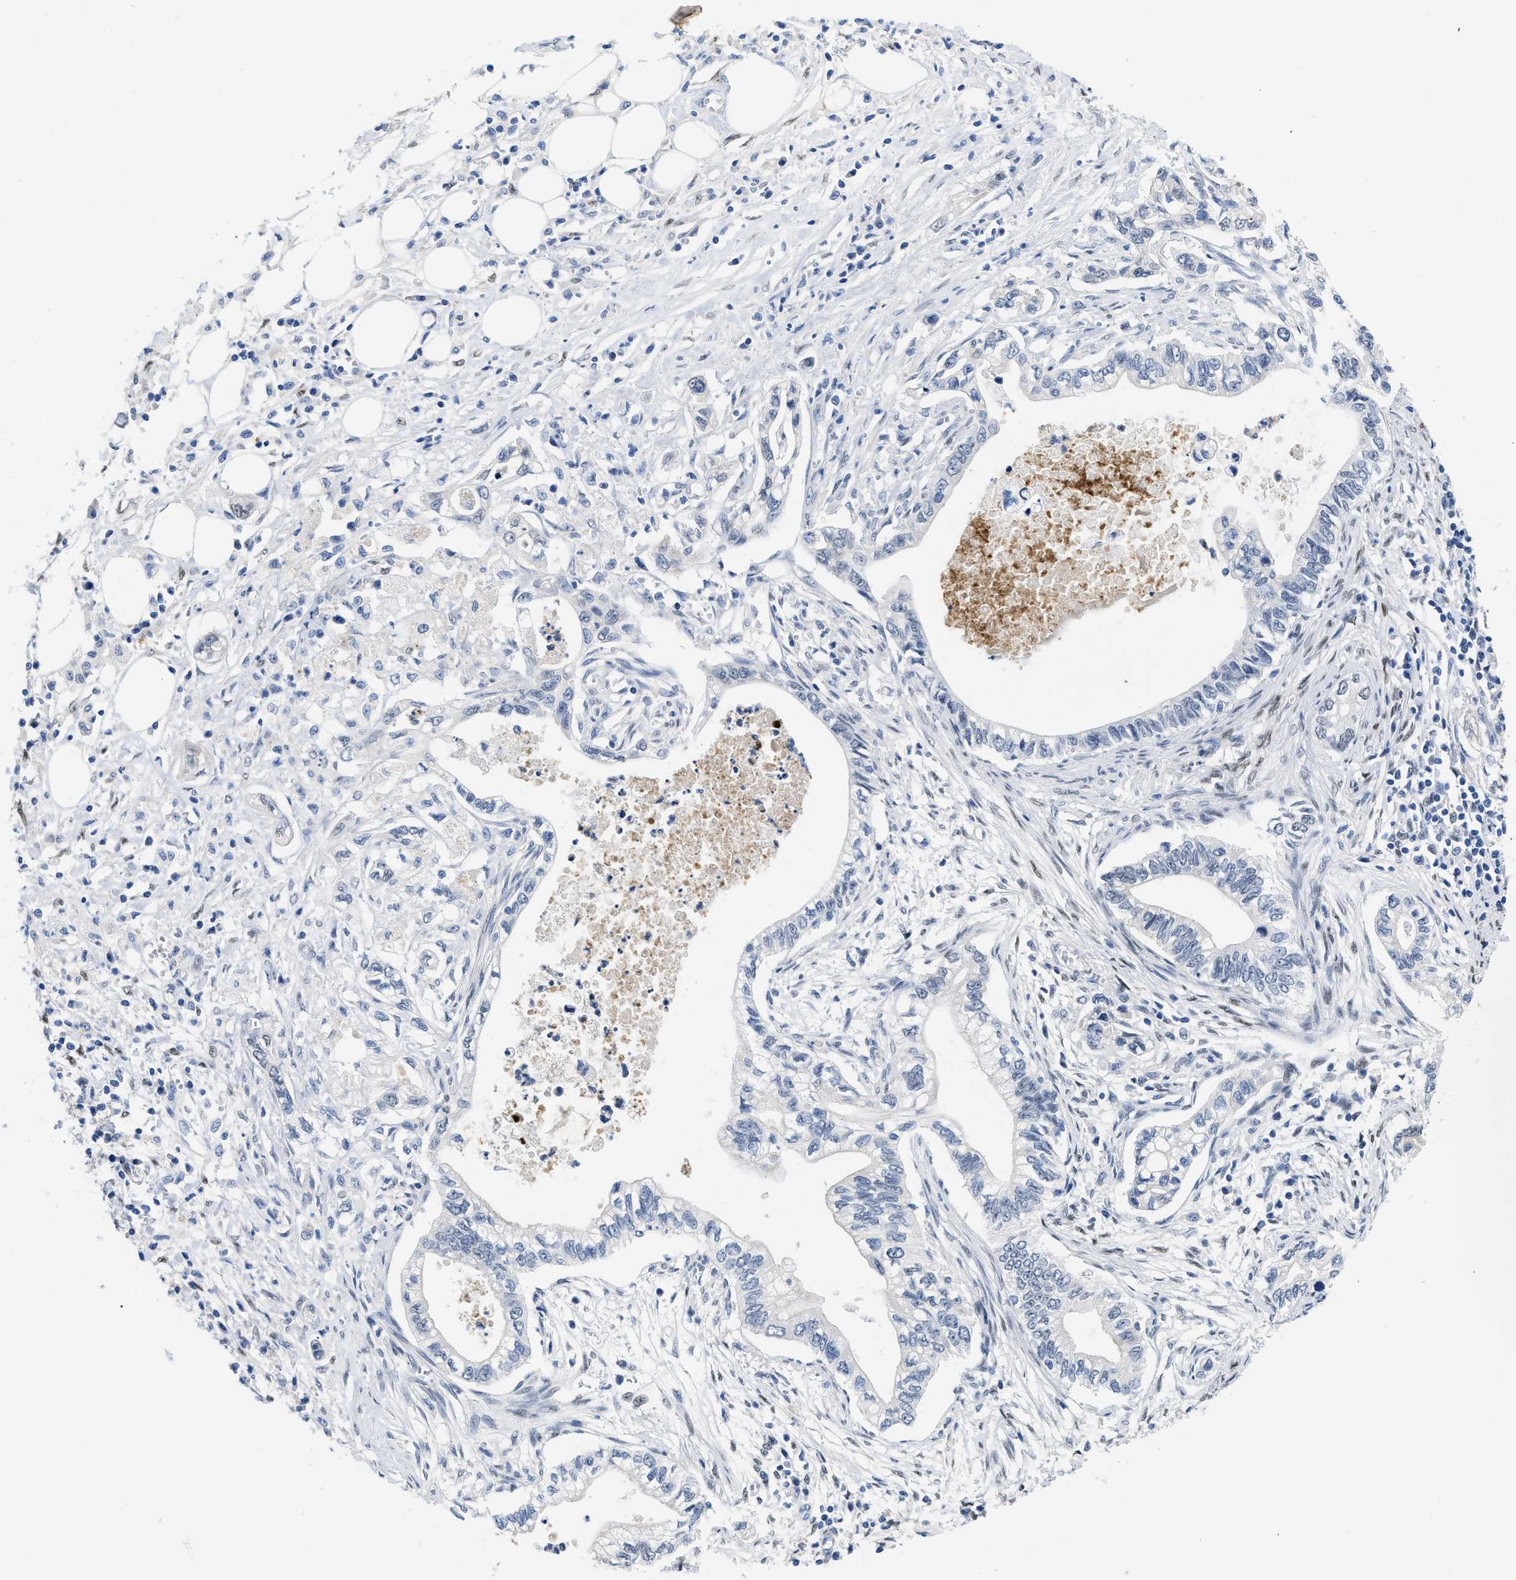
{"staining": {"intensity": "negative", "quantity": "none", "location": "none"}, "tissue": "pancreatic cancer", "cell_type": "Tumor cells", "image_type": "cancer", "snomed": [{"axis": "morphology", "description": "Adenocarcinoma, NOS"}, {"axis": "topography", "description": "Pancreas"}], "caption": "Immunohistochemical staining of pancreatic cancer (adenocarcinoma) shows no significant expression in tumor cells. The staining was performed using DAB to visualize the protein expression in brown, while the nuclei were stained in blue with hematoxylin (Magnification: 20x).", "gene": "NFIX", "patient": {"sex": "male", "age": 56}}